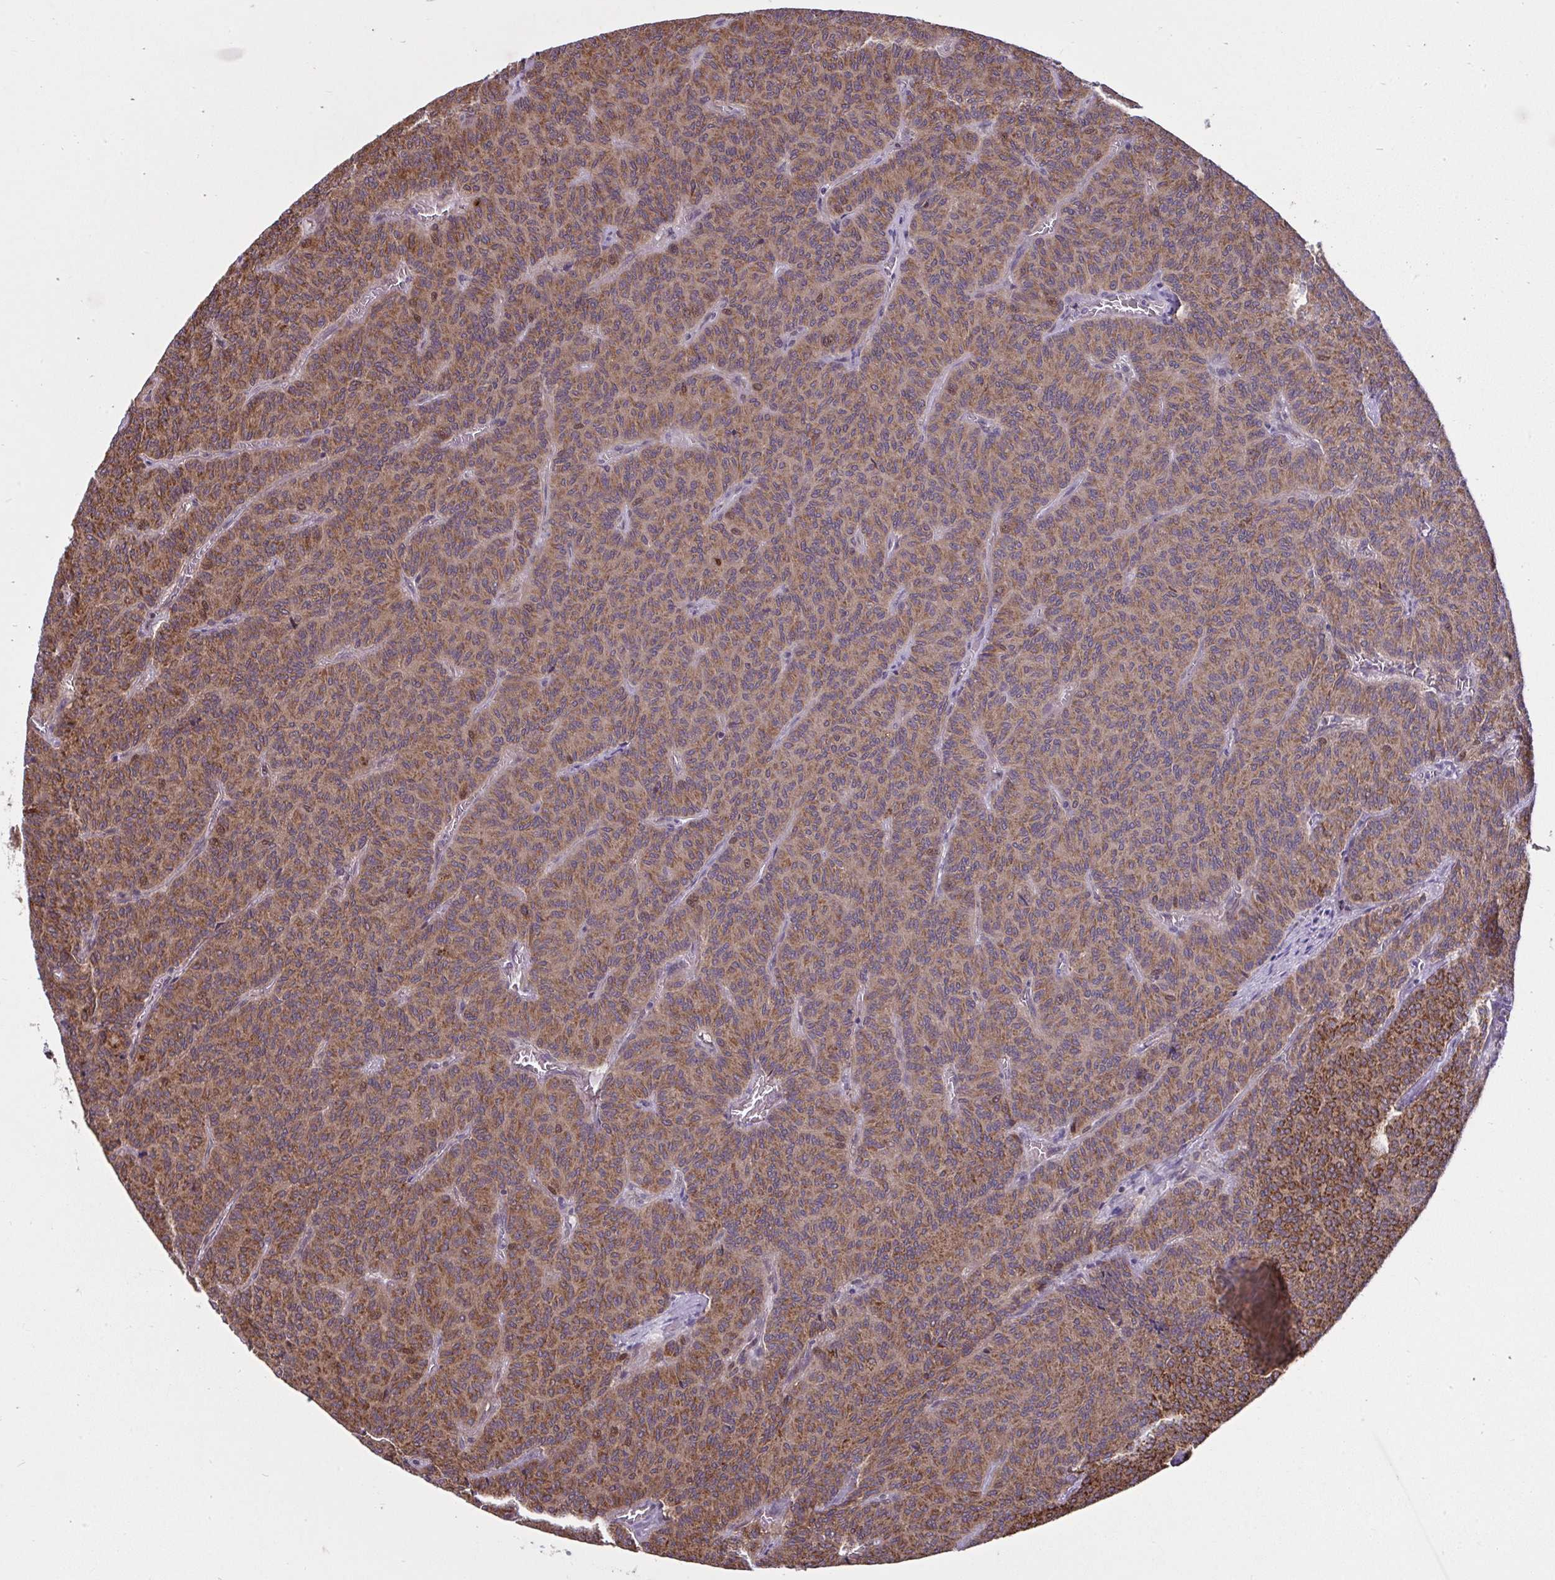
{"staining": {"intensity": "moderate", "quantity": ">75%", "location": "cytoplasmic/membranous"}, "tissue": "carcinoid", "cell_type": "Tumor cells", "image_type": "cancer", "snomed": [{"axis": "morphology", "description": "Carcinoid, malignant, NOS"}, {"axis": "topography", "description": "Lung"}], "caption": "Carcinoid stained for a protein demonstrates moderate cytoplasmic/membranous positivity in tumor cells. (brown staining indicates protein expression, while blue staining denotes nuclei).", "gene": "RDH14", "patient": {"sex": "male", "age": 61}}